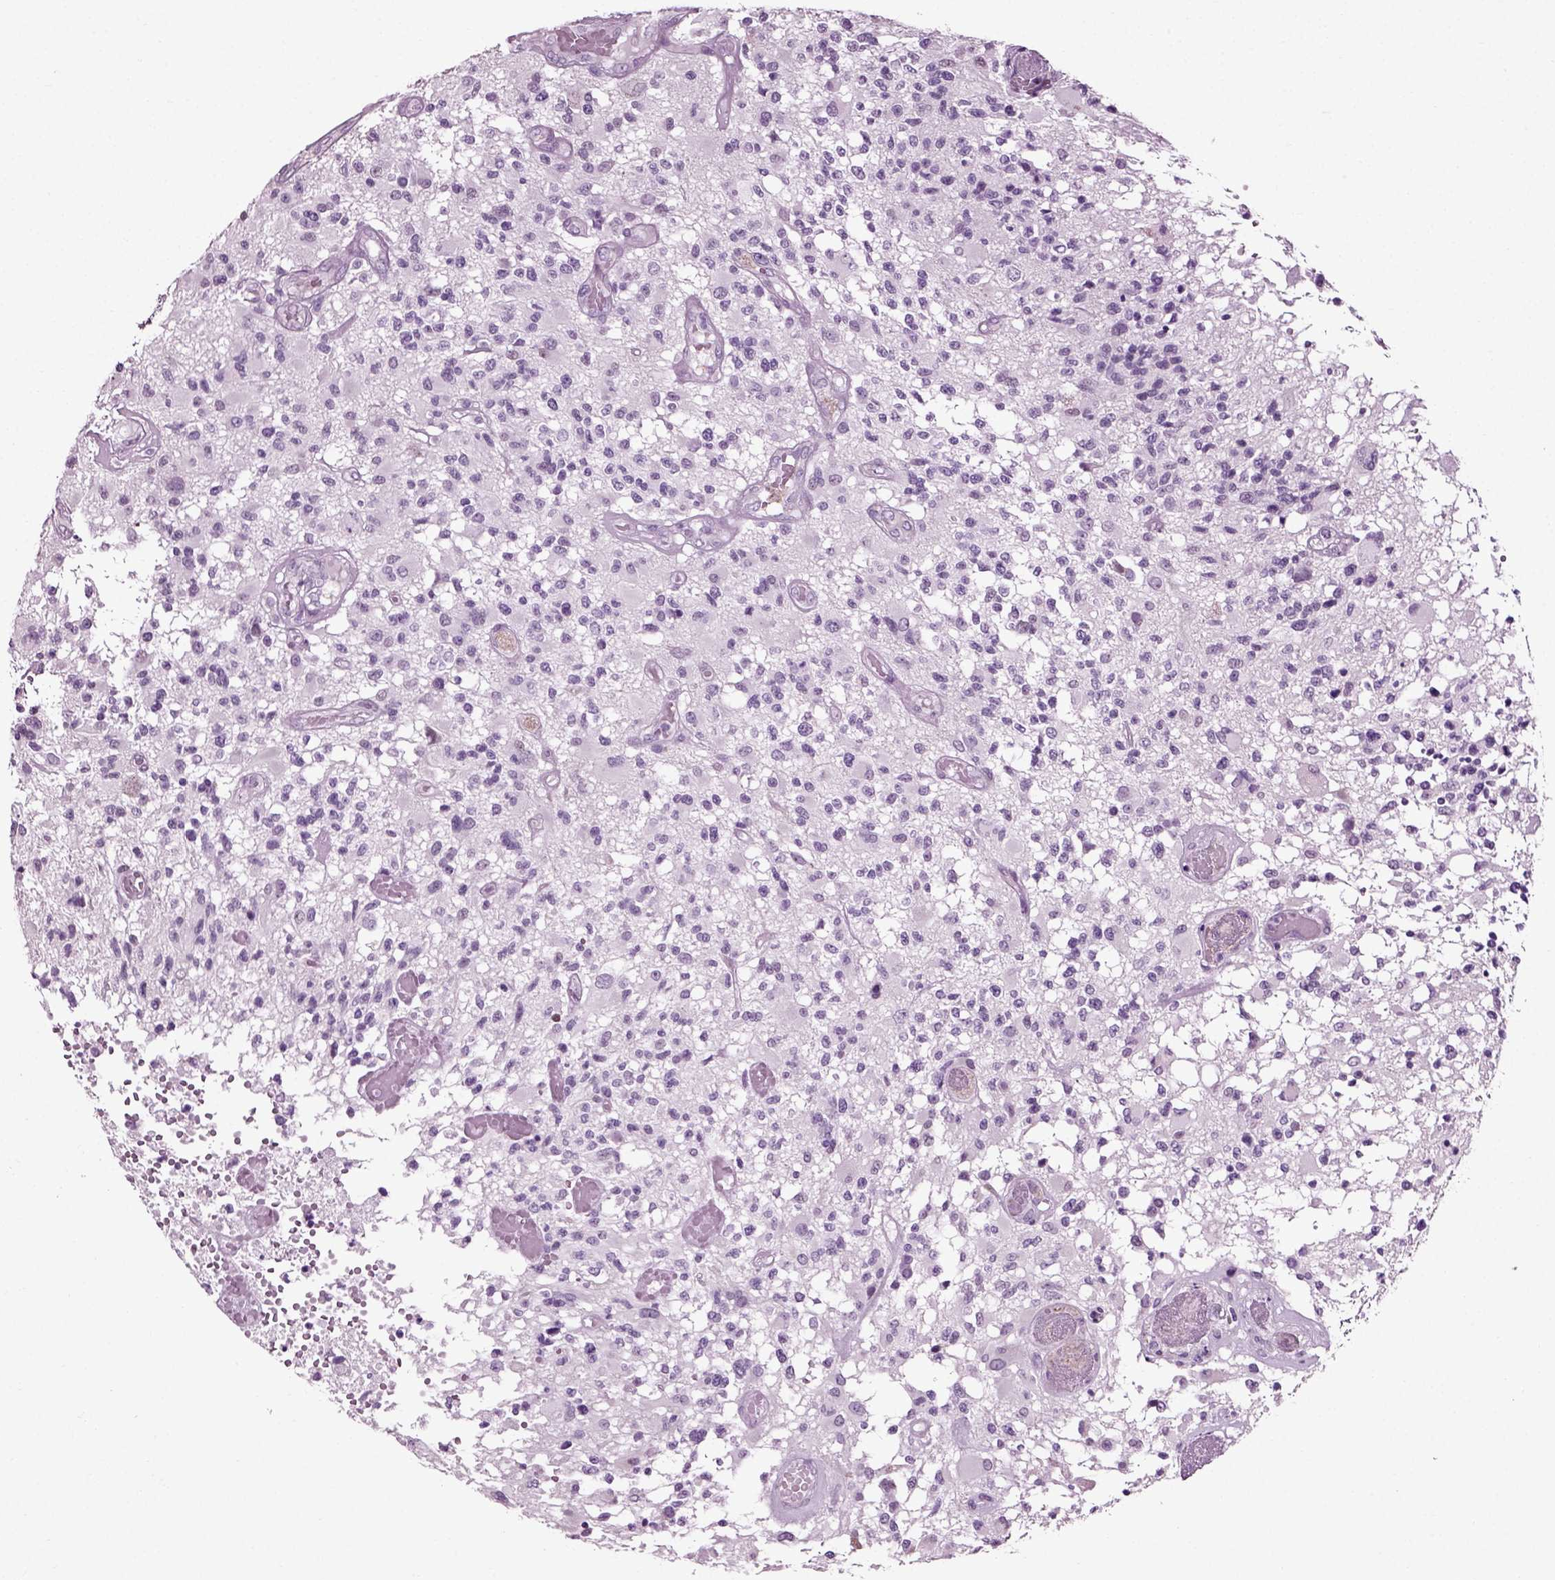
{"staining": {"intensity": "negative", "quantity": "none", "location": "none"}, "tissue": "glioma", "cell_type": "Tumor cells", "image_type": "cancer", "snomed": [{"axis": "morphology", "description": "Glioma, malignant, High grade"}, {"axis": "topography", "description": "Brain"}], "caption": "The micrograph displays no significant staining in tumor cells of high-grade glioma (malignant).", "gene": "SLC26A8", "patient": {"sex": "female", "age": 63}}